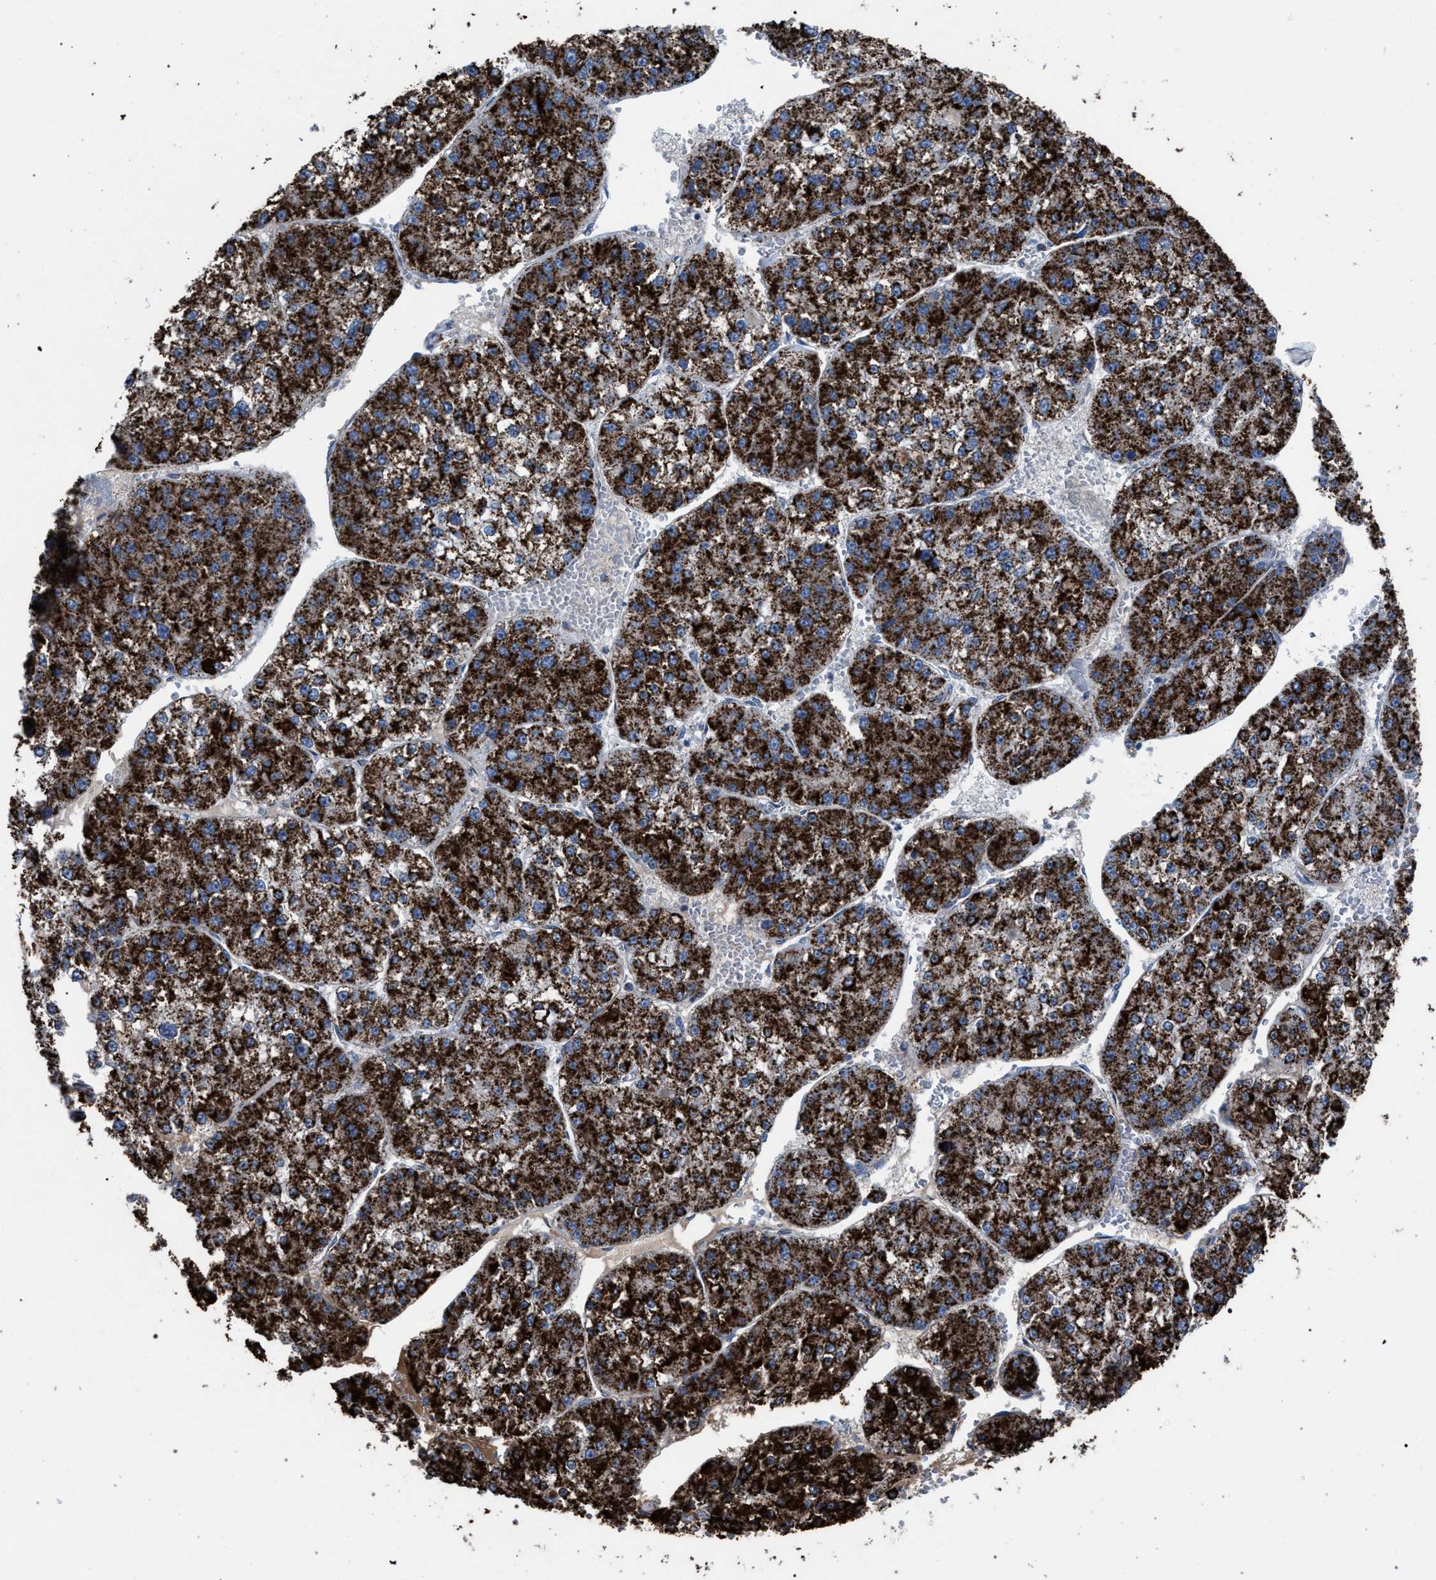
{"staining": {"intensity": "strong", "quantity": ">75%", "location": "cytoplasmic/membranous"}, "tissue": "liver cancer", "cell_type": "Tumor cells", "image_type": "cancer", "snomed": [{"axis": "morphology", "description": "Carcinoma, Hepatocellular, NOS"}, {"axis": "topography", "description": "Liver"}], "caption": "Liver cancer was stained to show a protein in brown. There is high levels of strong cytoplasmic/membranous positivity in approximately >75% of tumor cells.", "gene": "HSD17B4", "patient": {"sex": "female", "age": 73}}